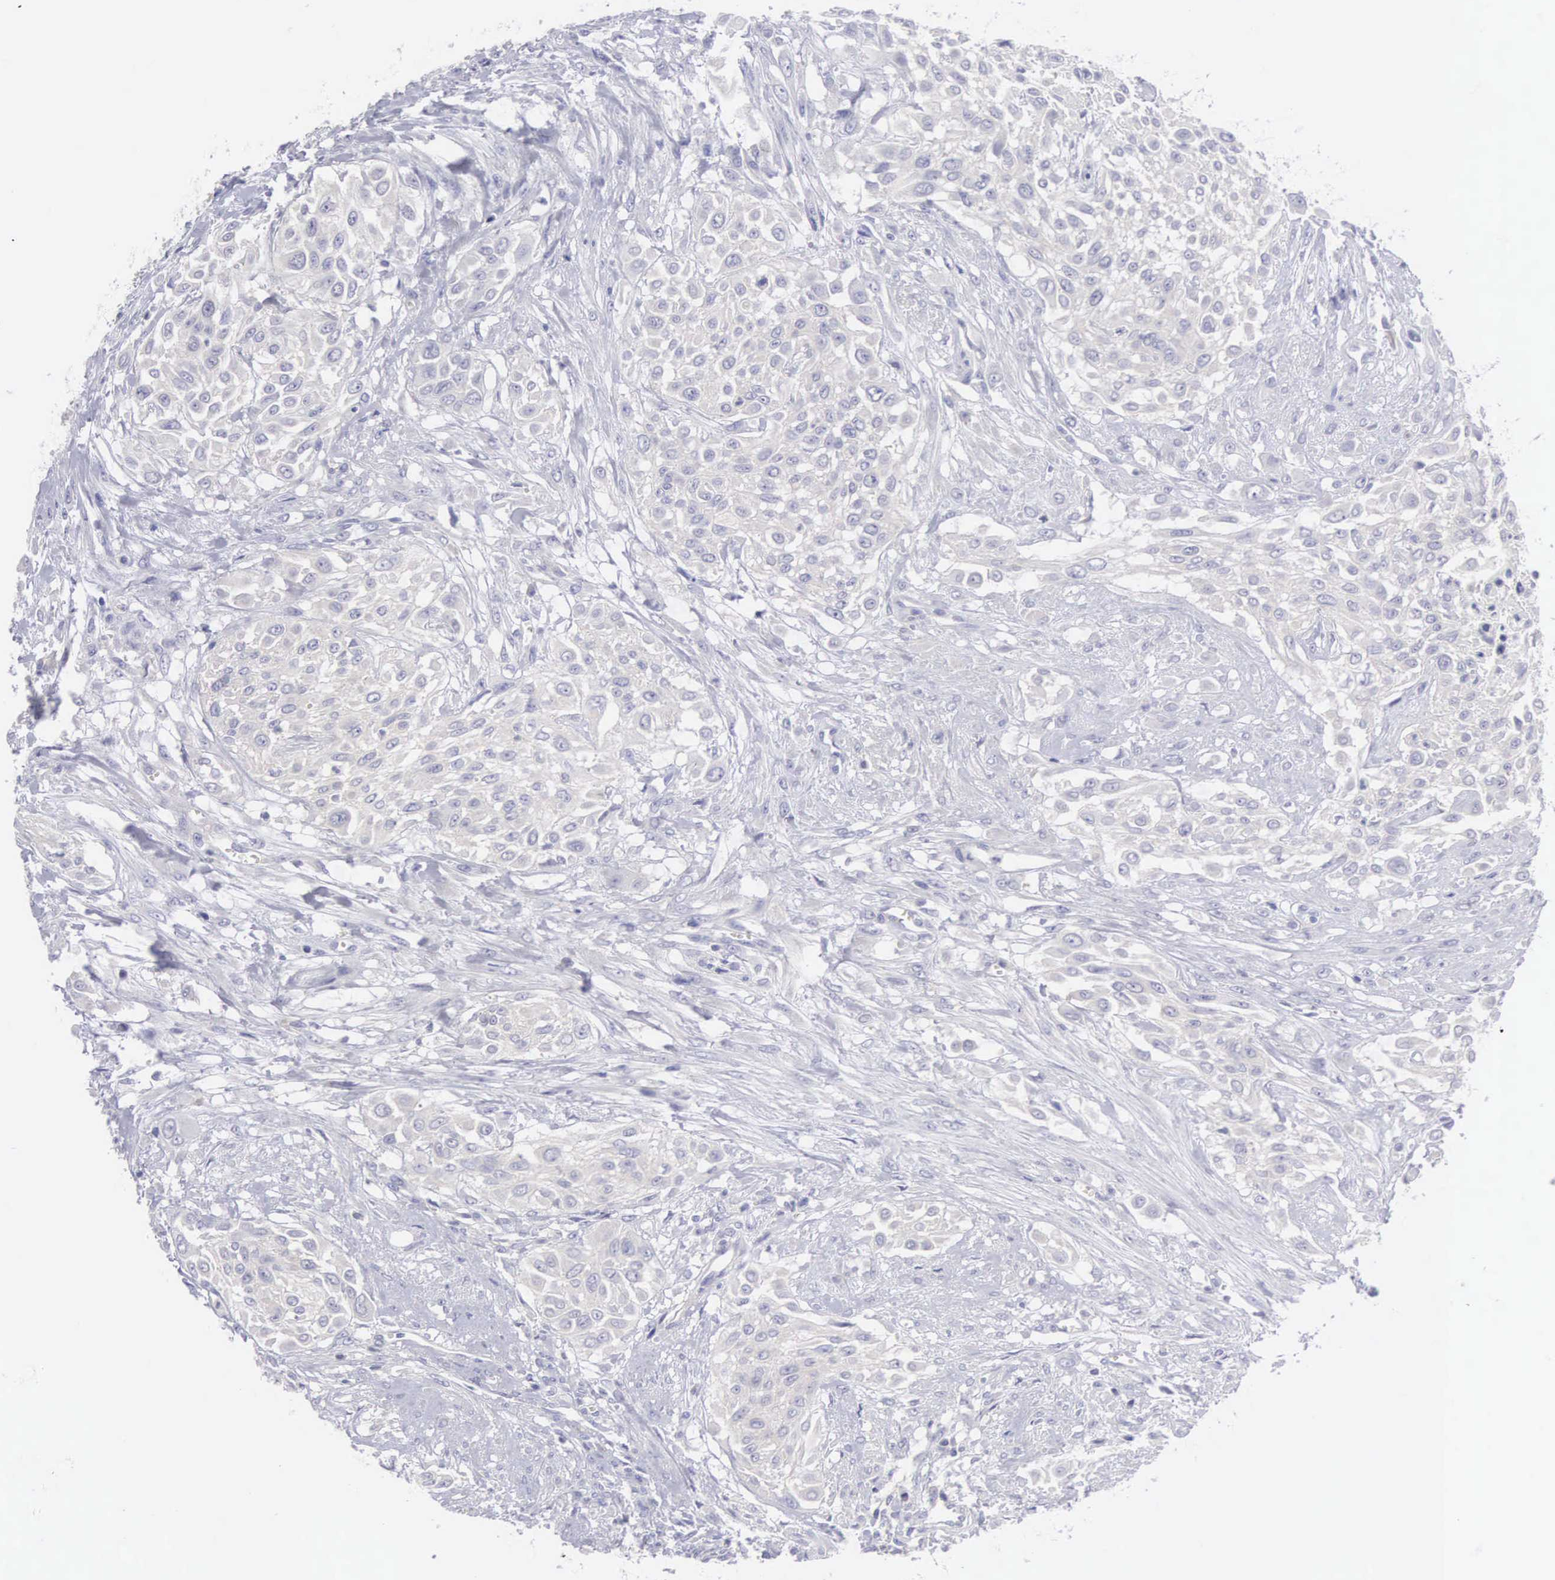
{"staining": {"intensity": "negative", "quantity": "none", "location": "none"}, "tissue": "urothelial cancer", "cell_type": "Tumor cells", "image_type": "cancer", "snomed": [{"axis": "morphology", "description": "Urothelial carcinoma, High grade"}, {"axis": "topography", "description": "Urinary bladder"}], "caption": "The image reveals no staining of tumor cells in urothelial cancer. (Immunohistochemistry (ihc), brightfield microscopy, high magnification).", "gene": "SLITRK4", "patient": {"sex": "male", "age": 57}}